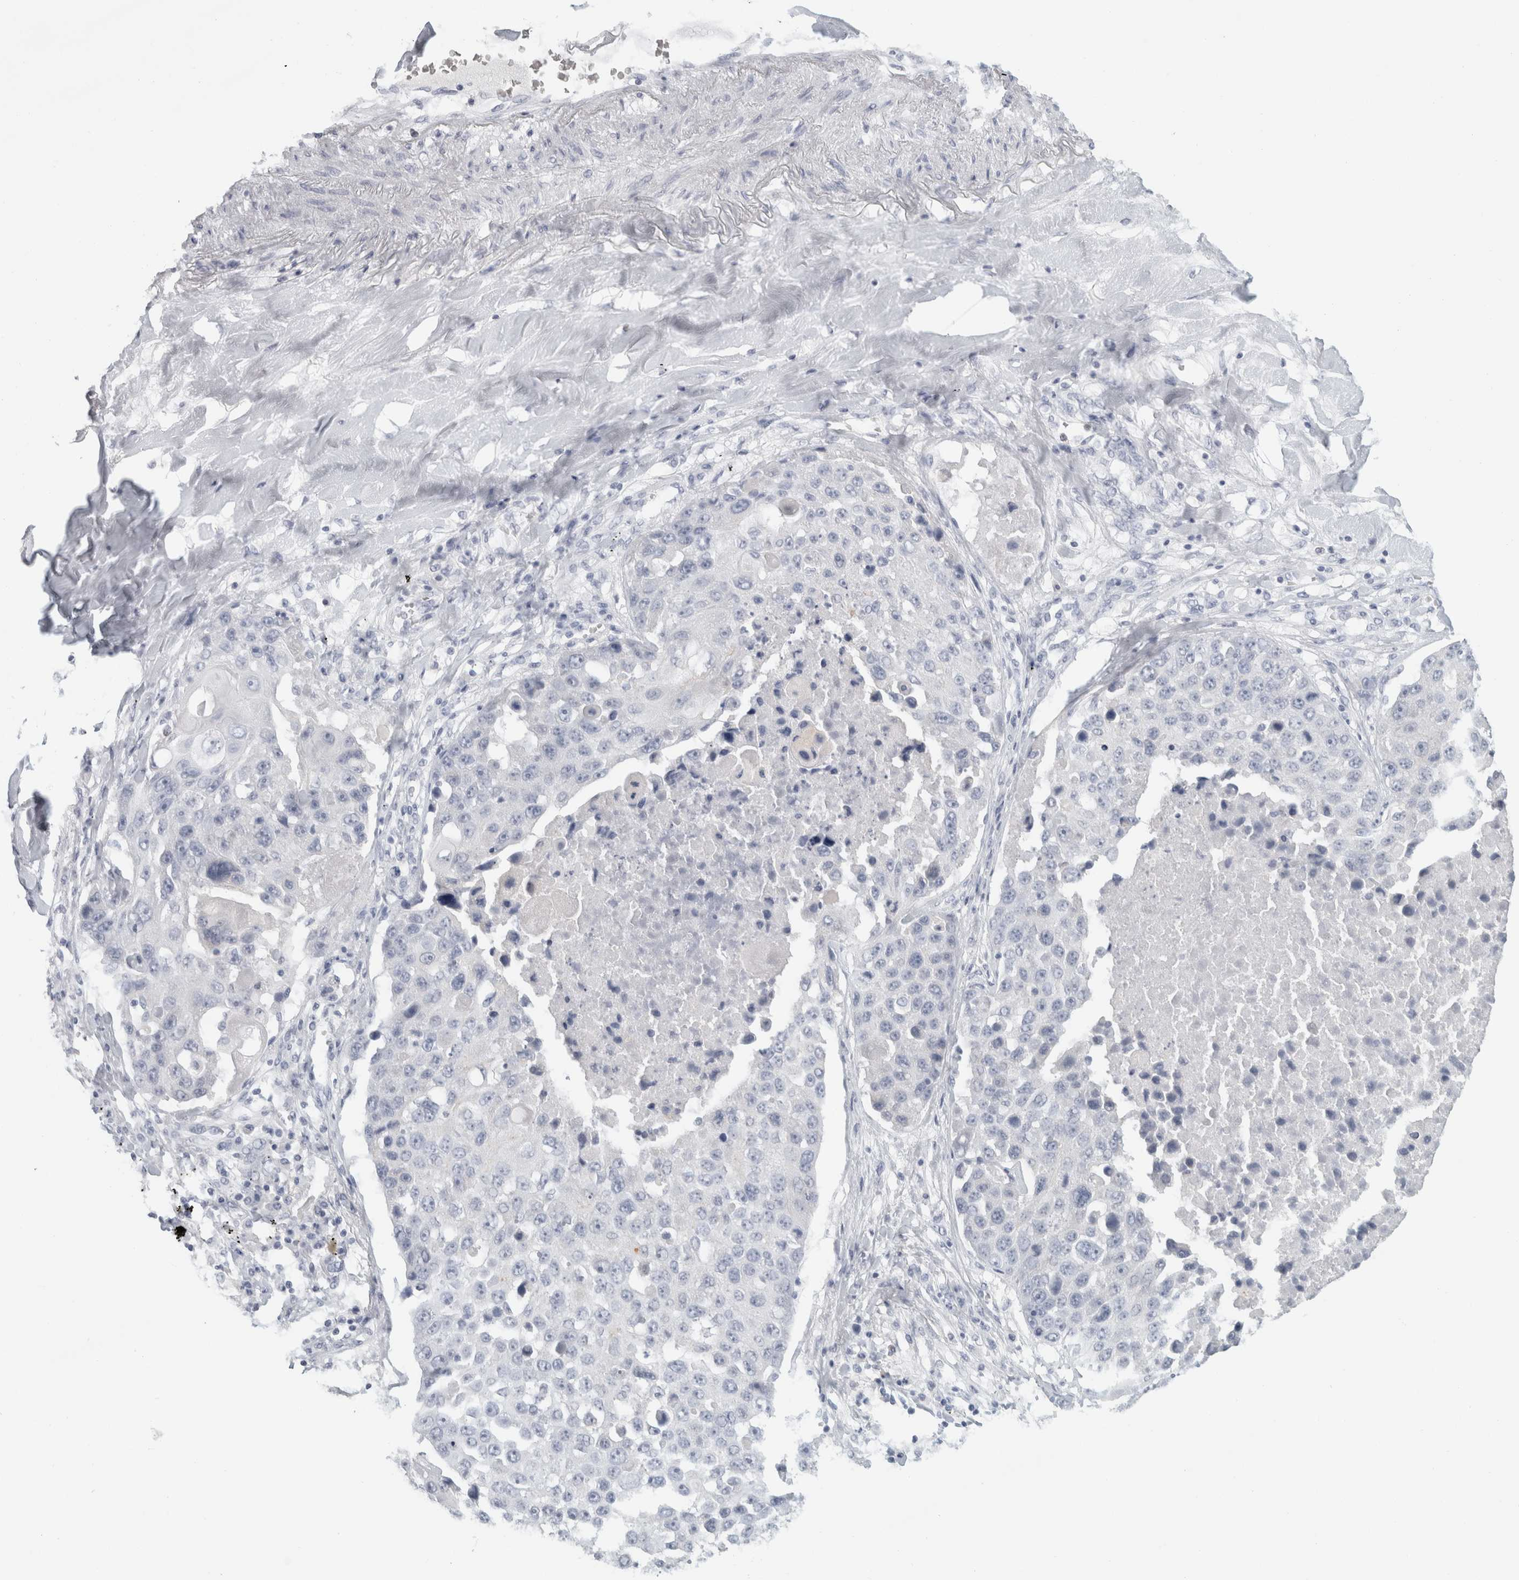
{"staining": {"intensity": "negative", "quantity": "none", "location": "none"}, "tissue": "lung cancer", "cell_type": "Tumor cells", "image_type": "cancer", "snomed": [{"axis": "morphology", "description": "Squamous cell carcinoma, NOS"}, {"axis": "topography", "description": "Lung"}], "caption": "The immunohistochemistry (IHC) micrograph has no significant expression in tumor cells of lung squamous cell carcinoma tissue.", "gene": "SLC28A3", "patient": {"sex": "male", "age": 61}}